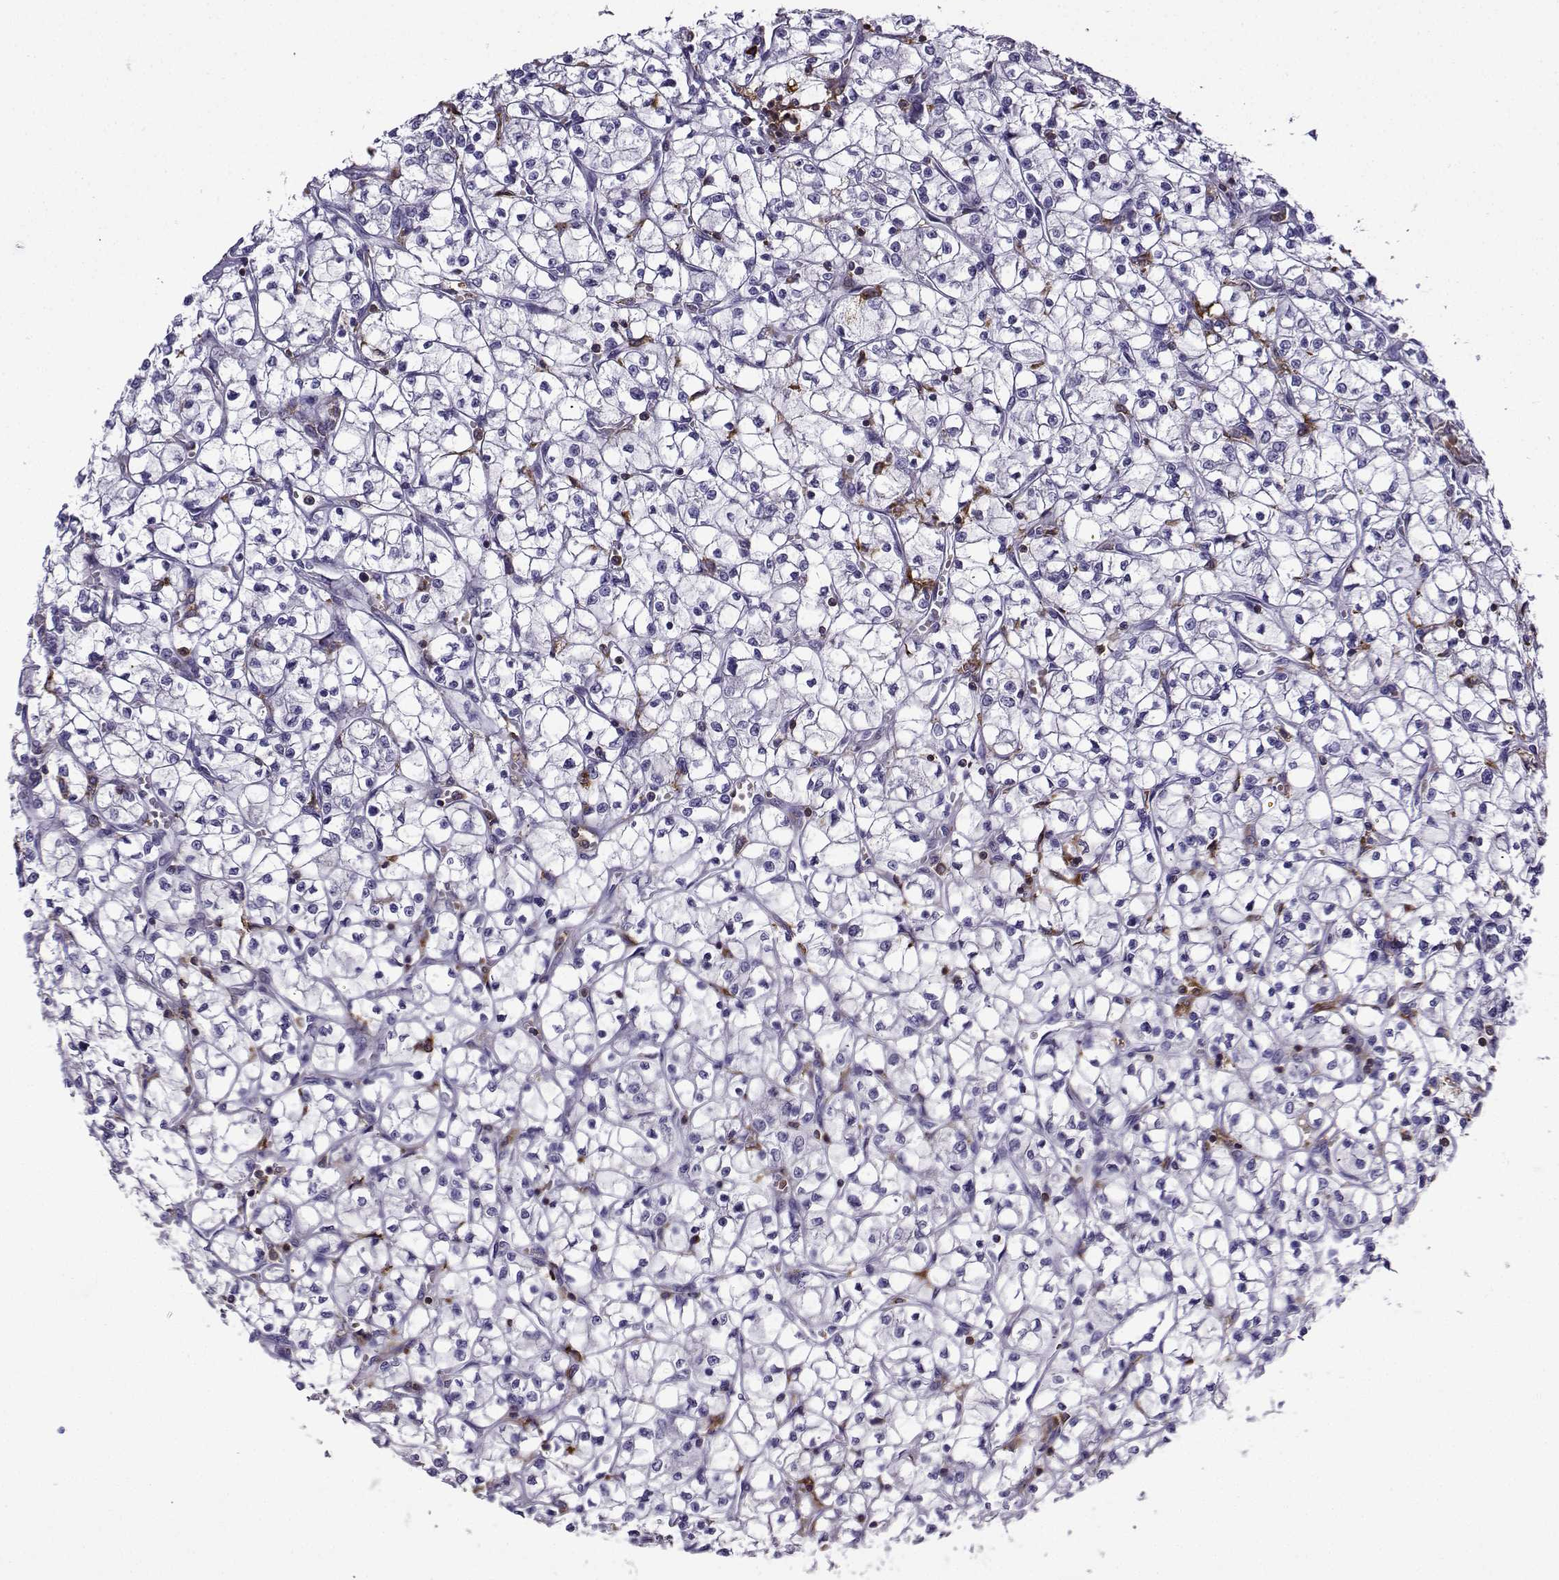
{"staining": {"intensity": "negative", "quantity": "none", "location": "none"}, "tissue": "renal cancer", "cell_type": "Tumor cells", "image_type": "cancer", "snomed": [{"axis": "morphology", "description": "Adenocarcinoma, NOS"}, {"axis": "topography", "description": "Kidney"}], "caption": "High power microscopy micrograph of an immunohistochemistry image of adenocarcinoma (renal), revealing no significant expression in tumor cells. (DAB (3,3'-diaminobenzidine) IHC with hematoxylin counter stain).", "gene": "DOCK10", "patient": {"sex": "female", "age": 64}}